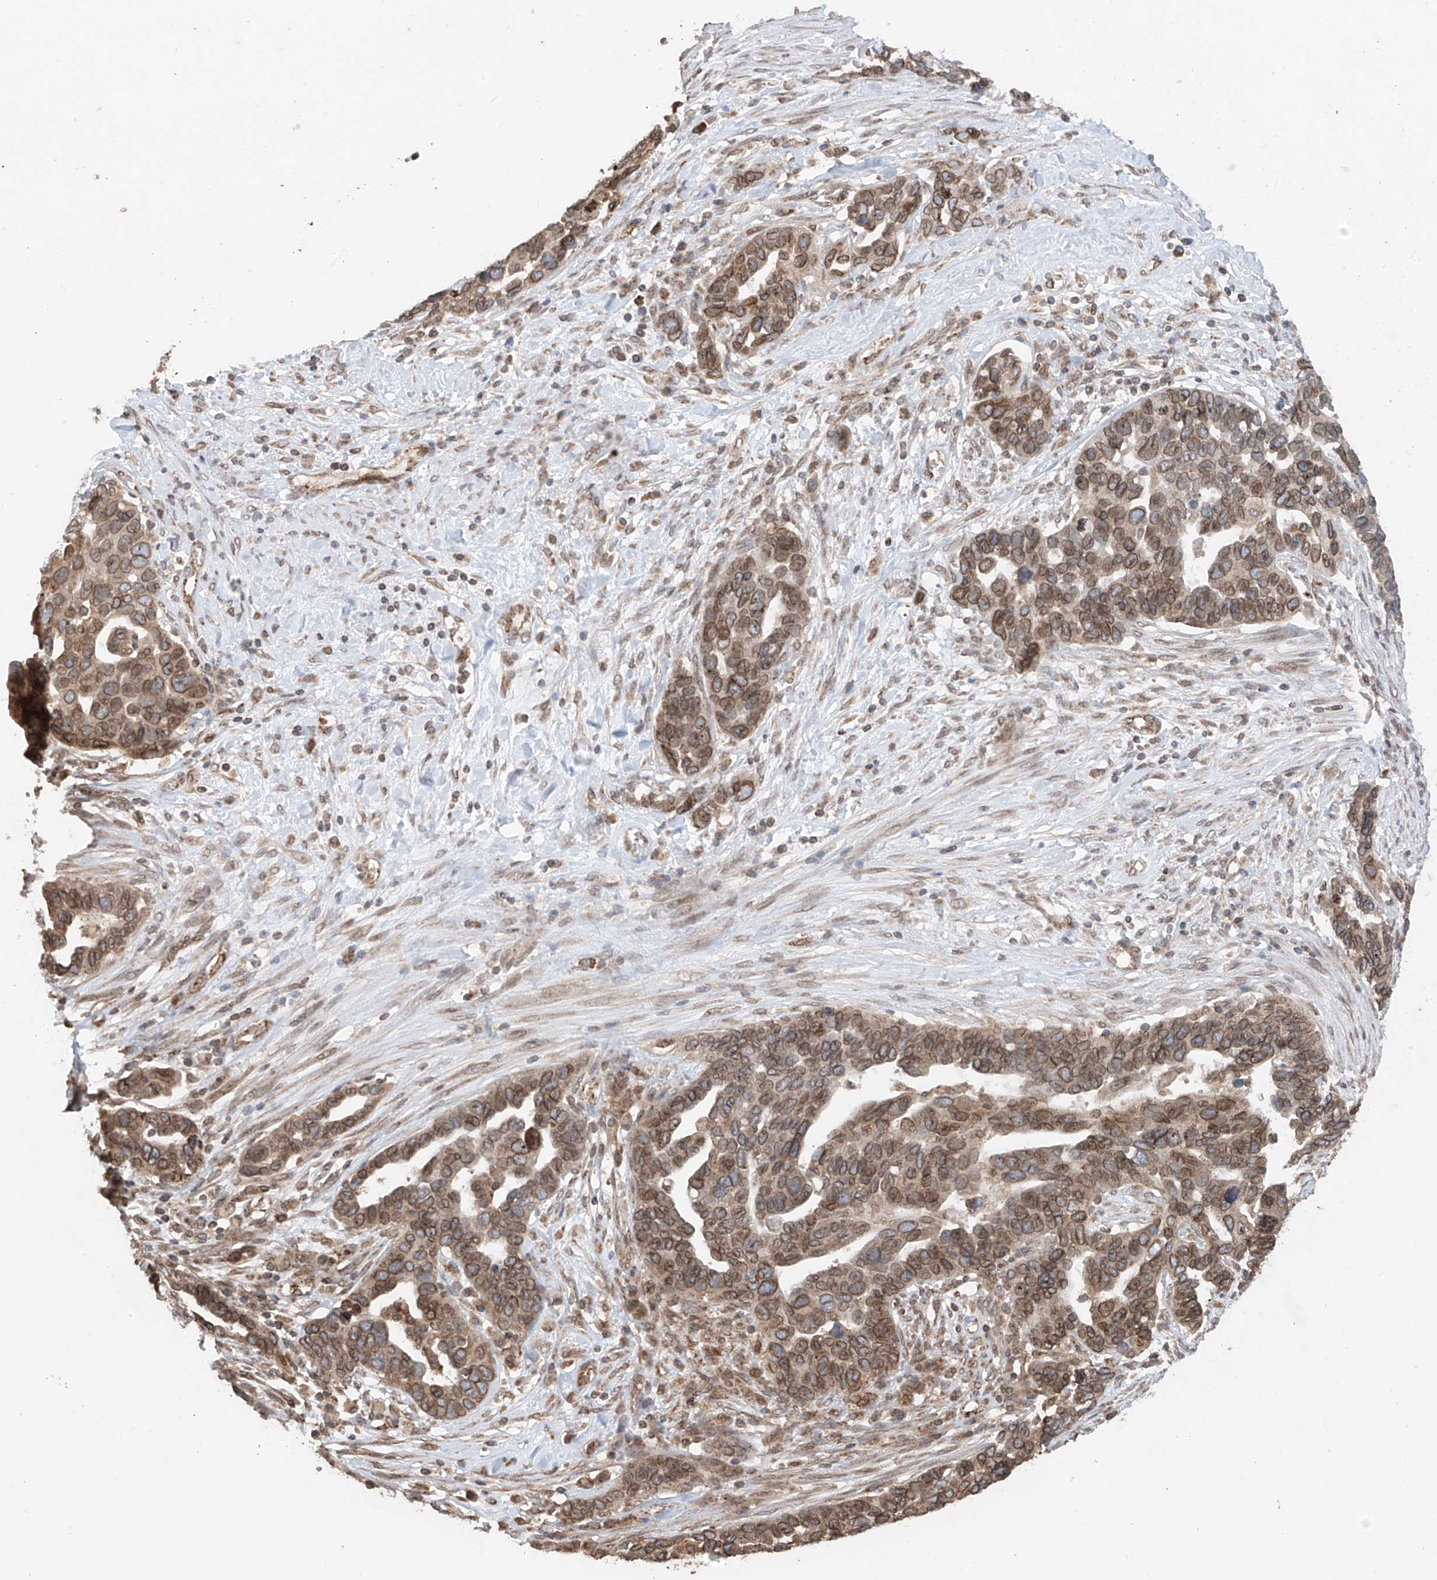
{"staining": {"intensity": "moderate", "quantity": ">75%", "location": "cytoplasmic/membranous,nuclear"}, "tissue": "ovarian cancer", "cell_type": "Tumor cells", "image_type": "cancer", "snomed": [{"axis": "morphology", "description": "Cystadenocarcinoma, serous, NOS"}, {"axis": "topography", "description": "Ovary"}], "caption": "Tumor cells demonstrate medium levels of moderate cytoplasmic/membranous and nuclear staining in about >75% of cells in human ovarian cancer (serous cystadenocarcinoma).", "gene": "AHCTF1", "patient": {"sex": "female", "age": 54}}